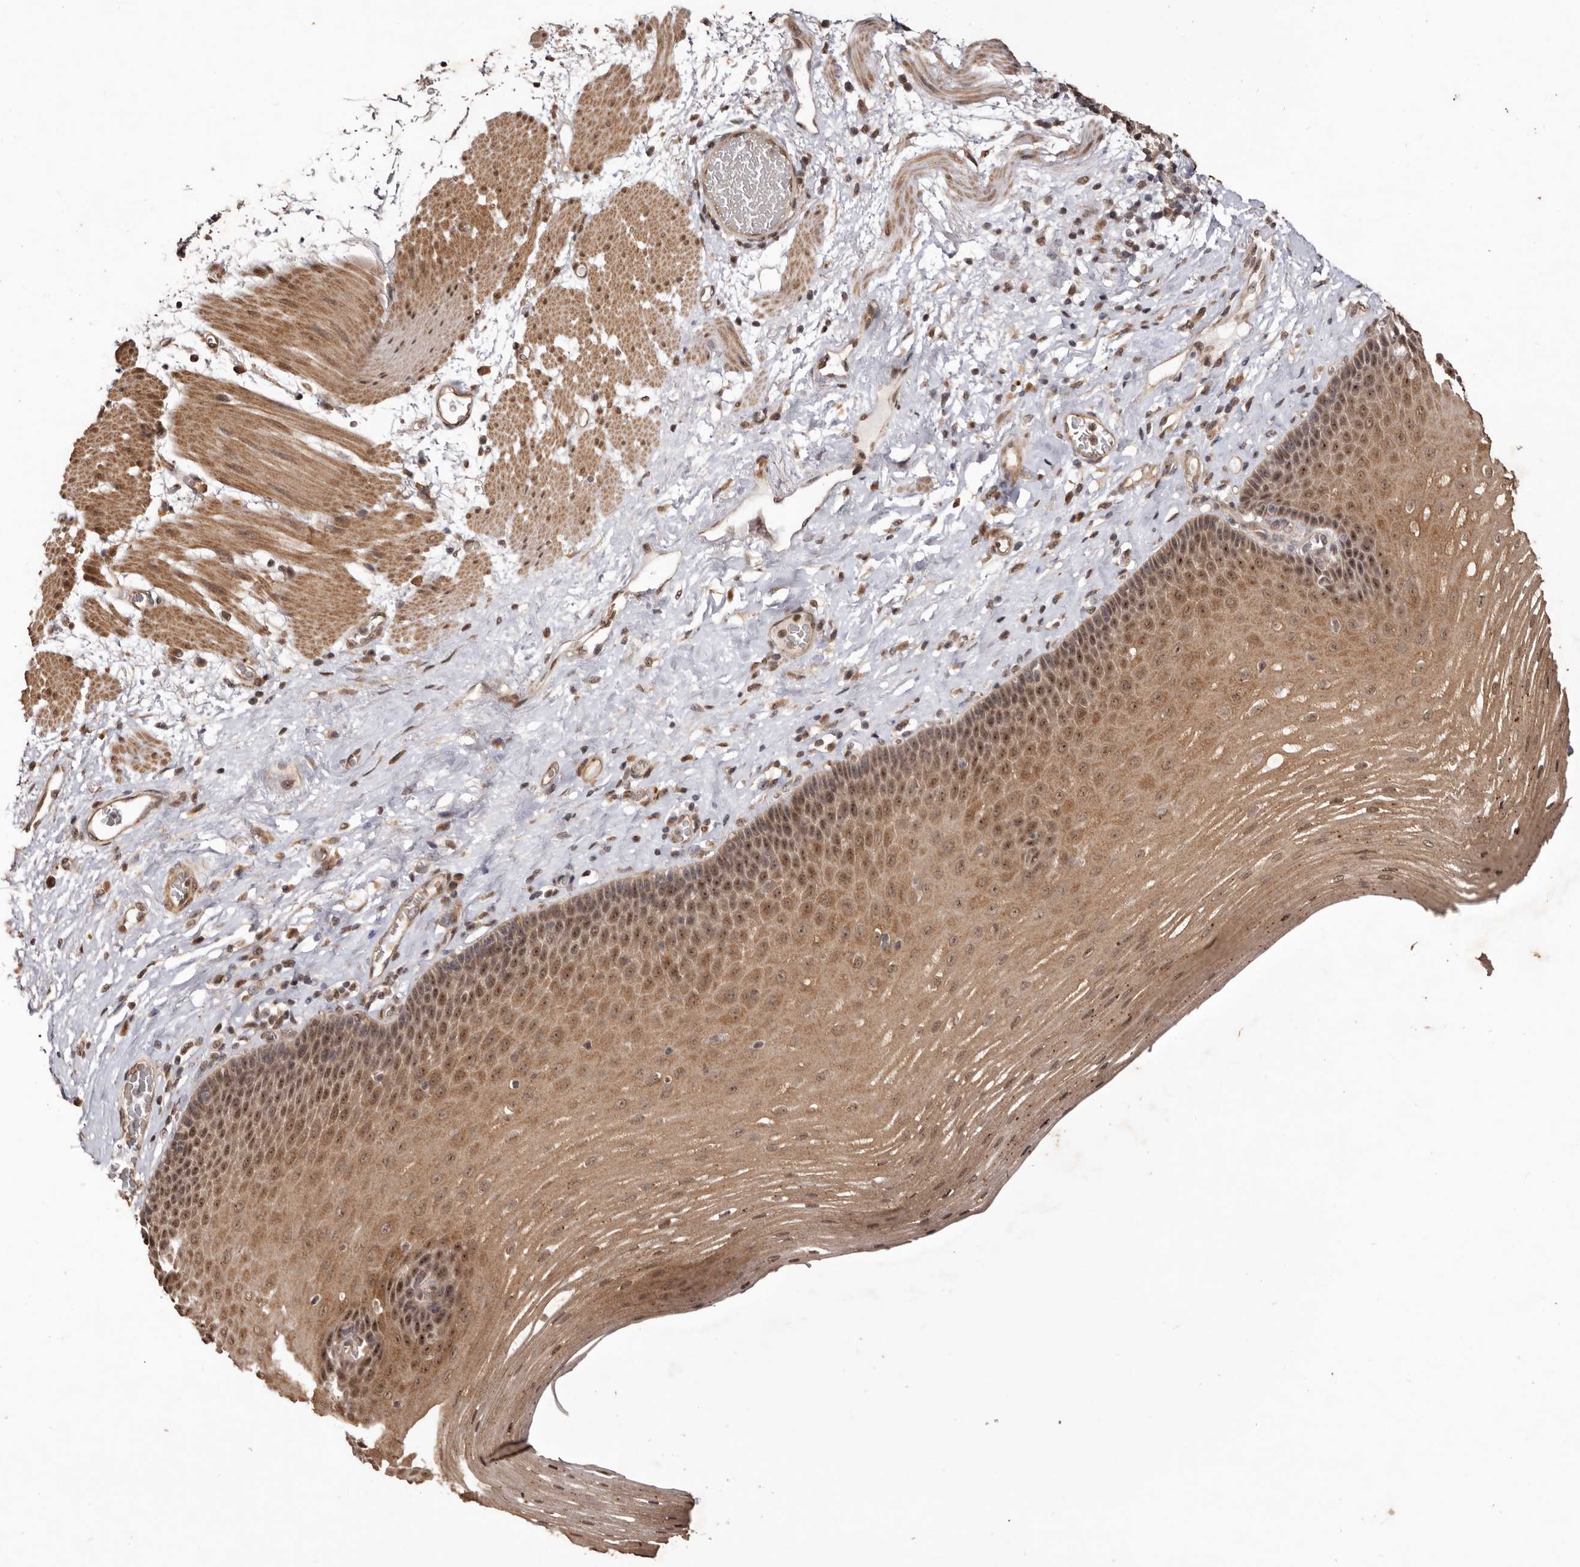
{"staining": {"intensity": "moderate", "quantity": ">75%", "location": "cytoplasmic/membranous,nuclear"}, "tissue": "esophagus", "cell_type": "Squamous epithelial cells", "image_type": "normal", "snomed": [{"axis": "morphology", "description": "Normal tissue, NOS"}, {"axis": "topography", "description": "Esophagus"}], "caption": "IHC (DAB) staining of benign human esophagus demonstrates moderate cytoplasmic/membranous,nuclear protein expression in about >75% of squamous epithelial cells. The protein of interest is stained brown, and the nuclei are stained in blue (DAB IHC with brightfield microscopy, high magnification).", "gene": "NOTCH1", "patient": {"sex": "male", "age": 62}}